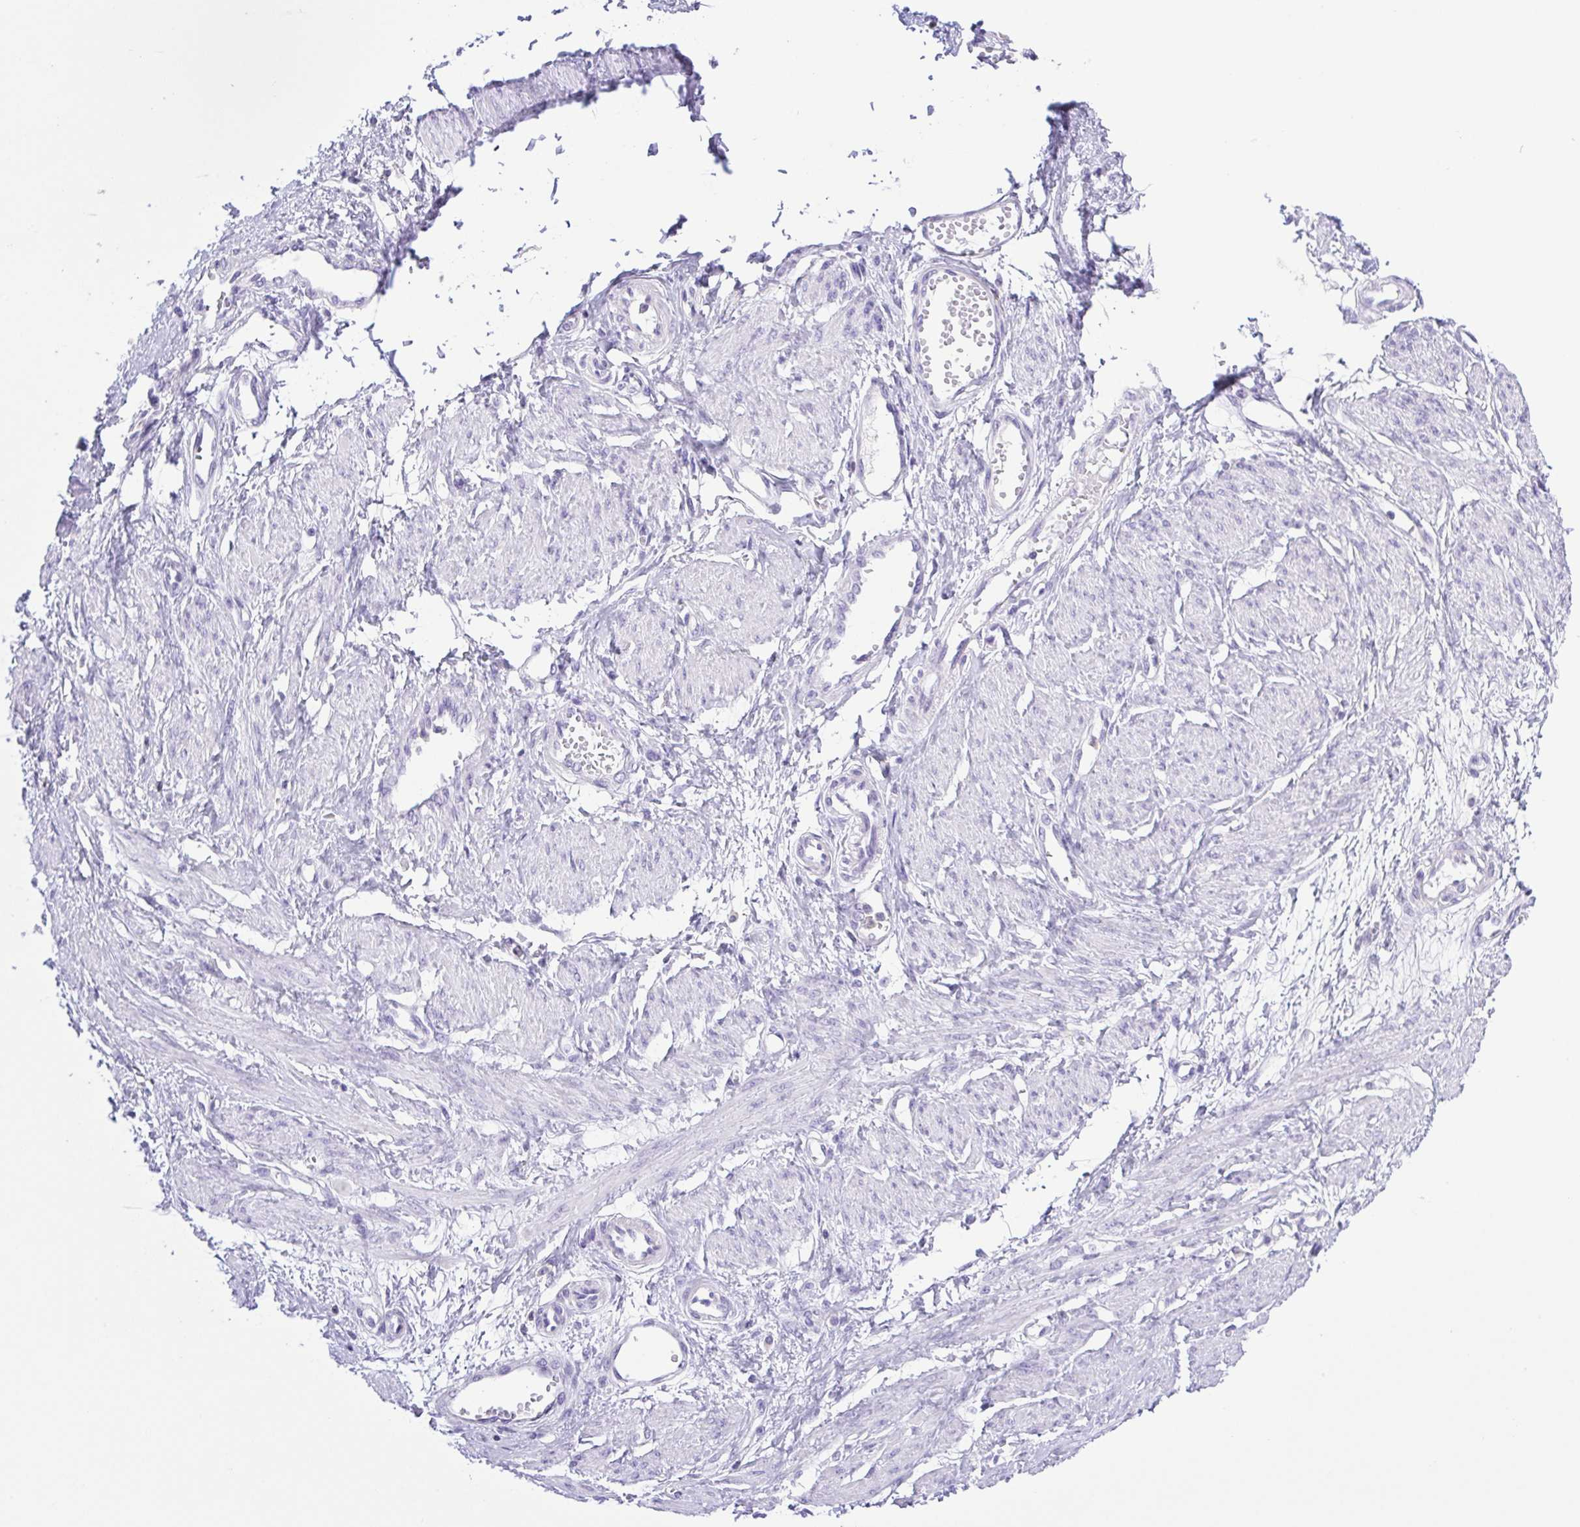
{"staining": {"intensity": "negative", "quantity": "none", "location": "none"}, "tissue": "smooth muscle", "cell_type": "Smooth muscle cells", "image_type": "normal", "snomed": [{"axis": "morphology", "description": "Normal tissue, NOS"}, {"axis": "topography", "description": "Smooth muscle"}, {"axis": "topography", "description": "Uterus"}], "caption": "Immunohistochemistry (IHC) of benign smooth muscle exhibits no positivity in smooth muscle cells.", "gene": "SYNPR", "patient": {"sex": "female", "age": 39}}